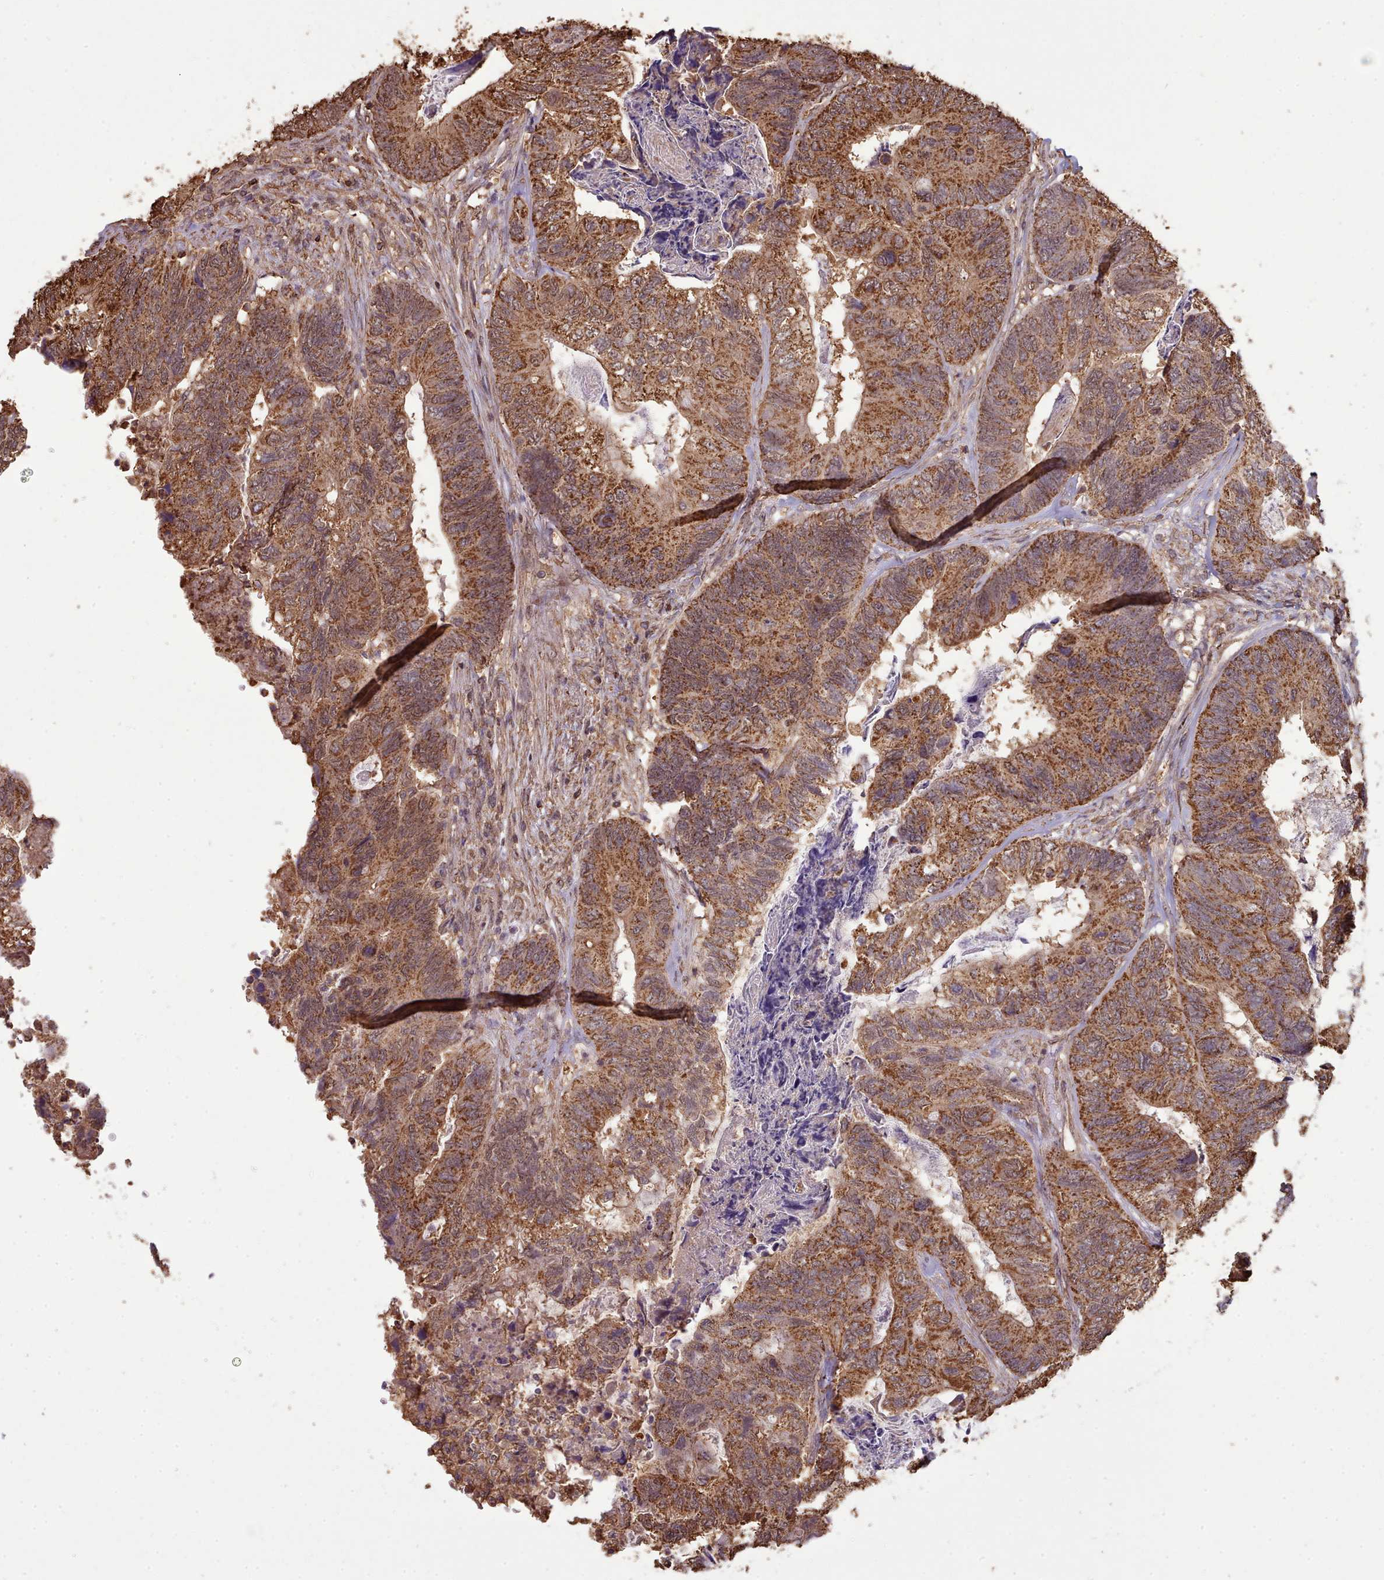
{"staining": {"intensity": "strong", "quantity": ">75%", "location": "cytoplasmic/membranous"}, "tissue": "colorectal cancer", "cell_type": "Tumor cells", "image_type": "cancer", "snomed": [{"axis": "morphology", "description": "Adenocarcinoma, NOS"}, {"axis": "topography", "description": "Colon"}], "caption": "This is an image of immunohistochemistry (IHC) staining of colorectal cancer, which shows strong positivity in the cytoplasmic/membranous of tumor cells.", "gene": "METRN", "patient": {"sex": "female", "age": 67}}